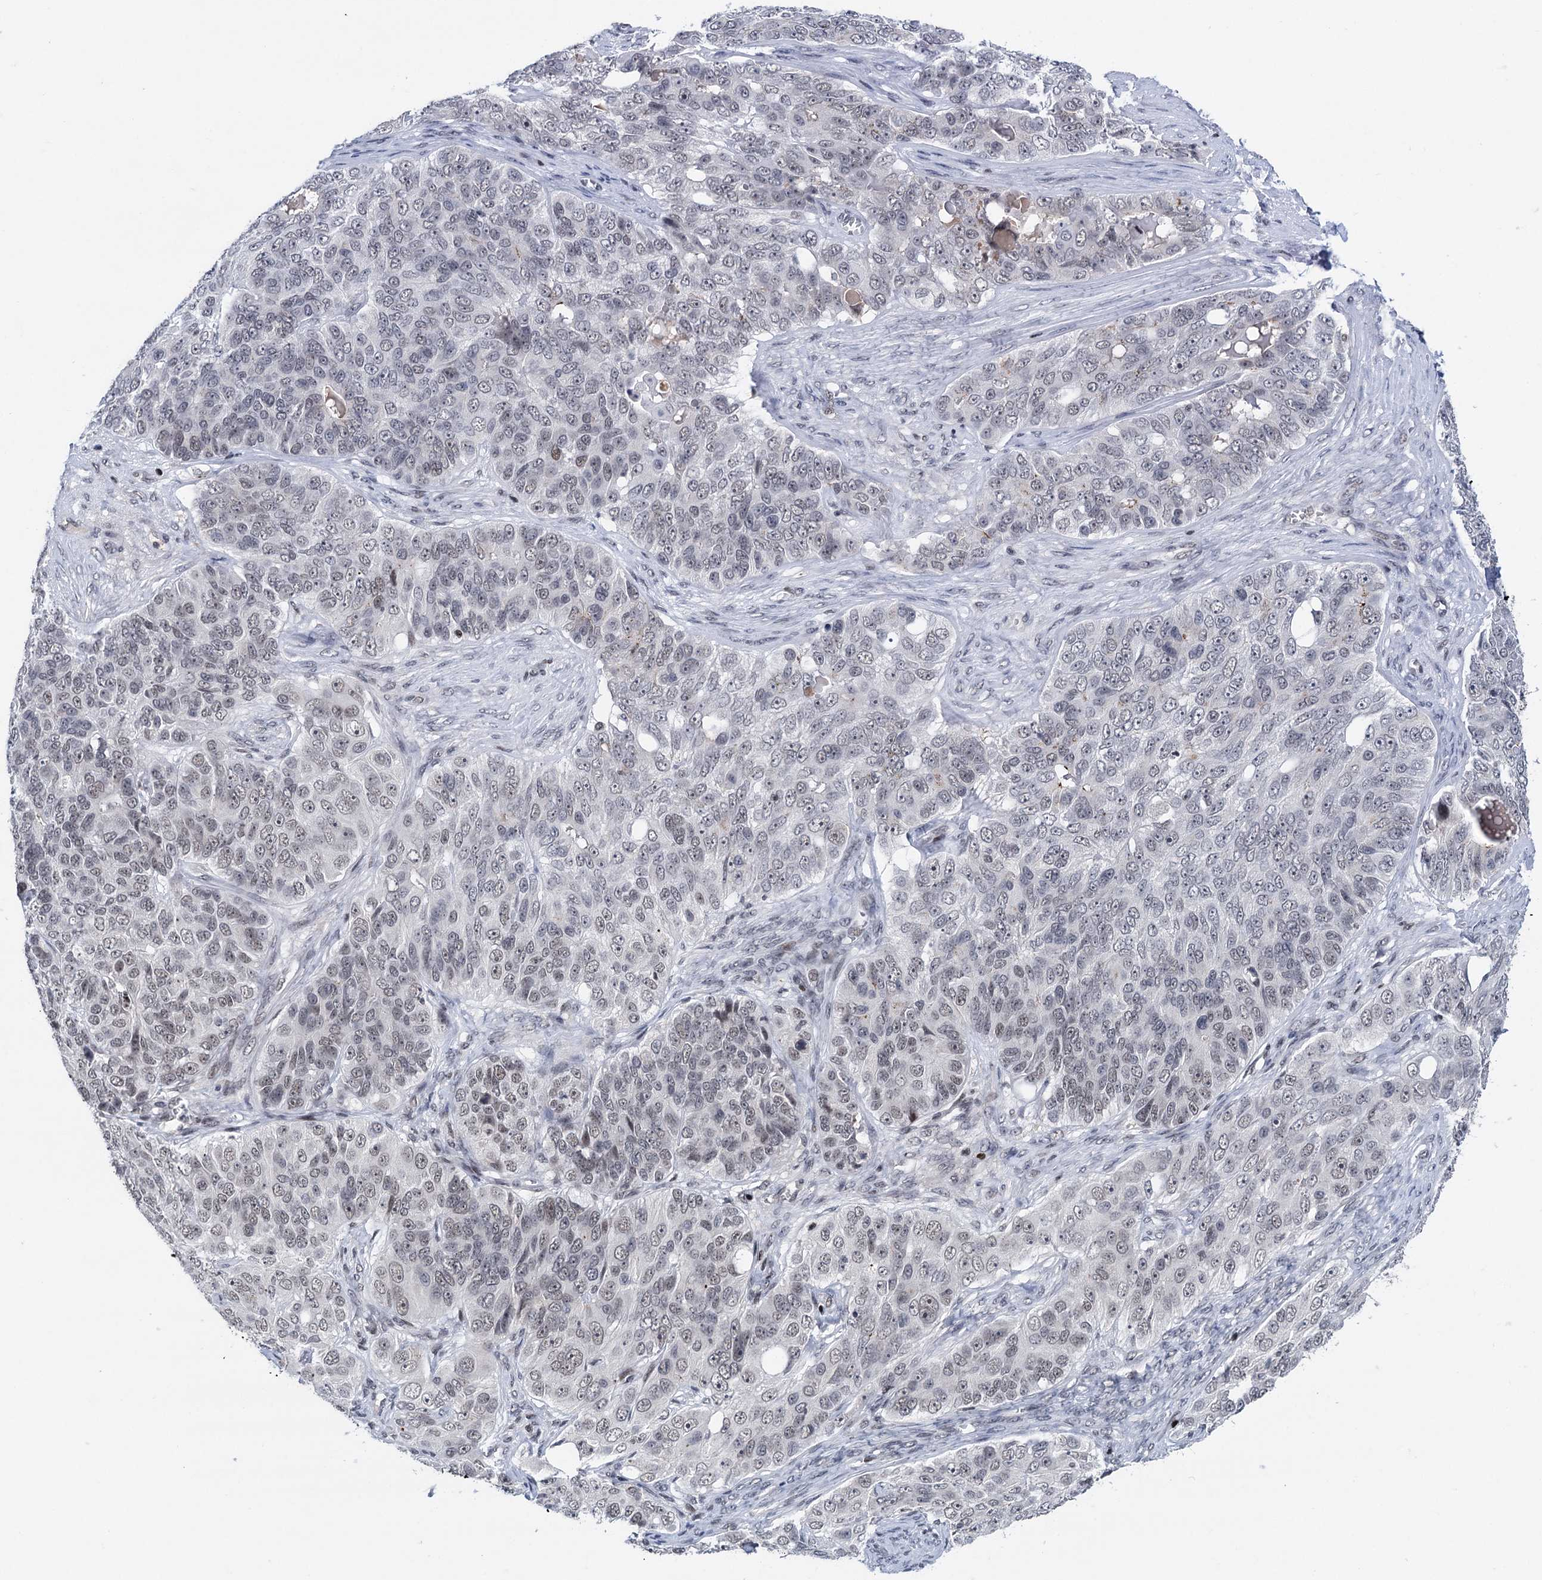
{"staining": {"intensity": "negative", "quantity": "none", "location": "none"}, "tissue": "ovarian cancer", "cell_type": "Tumor cells", "image_type": "cancer", "snomed": [{"axis": "morphology", "description": "Carcinoma, endometroid"}, {"axis": "topography", "description": "Ovary"}], "caption": "Immunohistochemistry (IHC) of human ovarian cancer (endometroid carcinoma) displays no staining in tumor cells.", "gene": "ZCCHC10", "patient": {"sex": "female", "age": 51}}